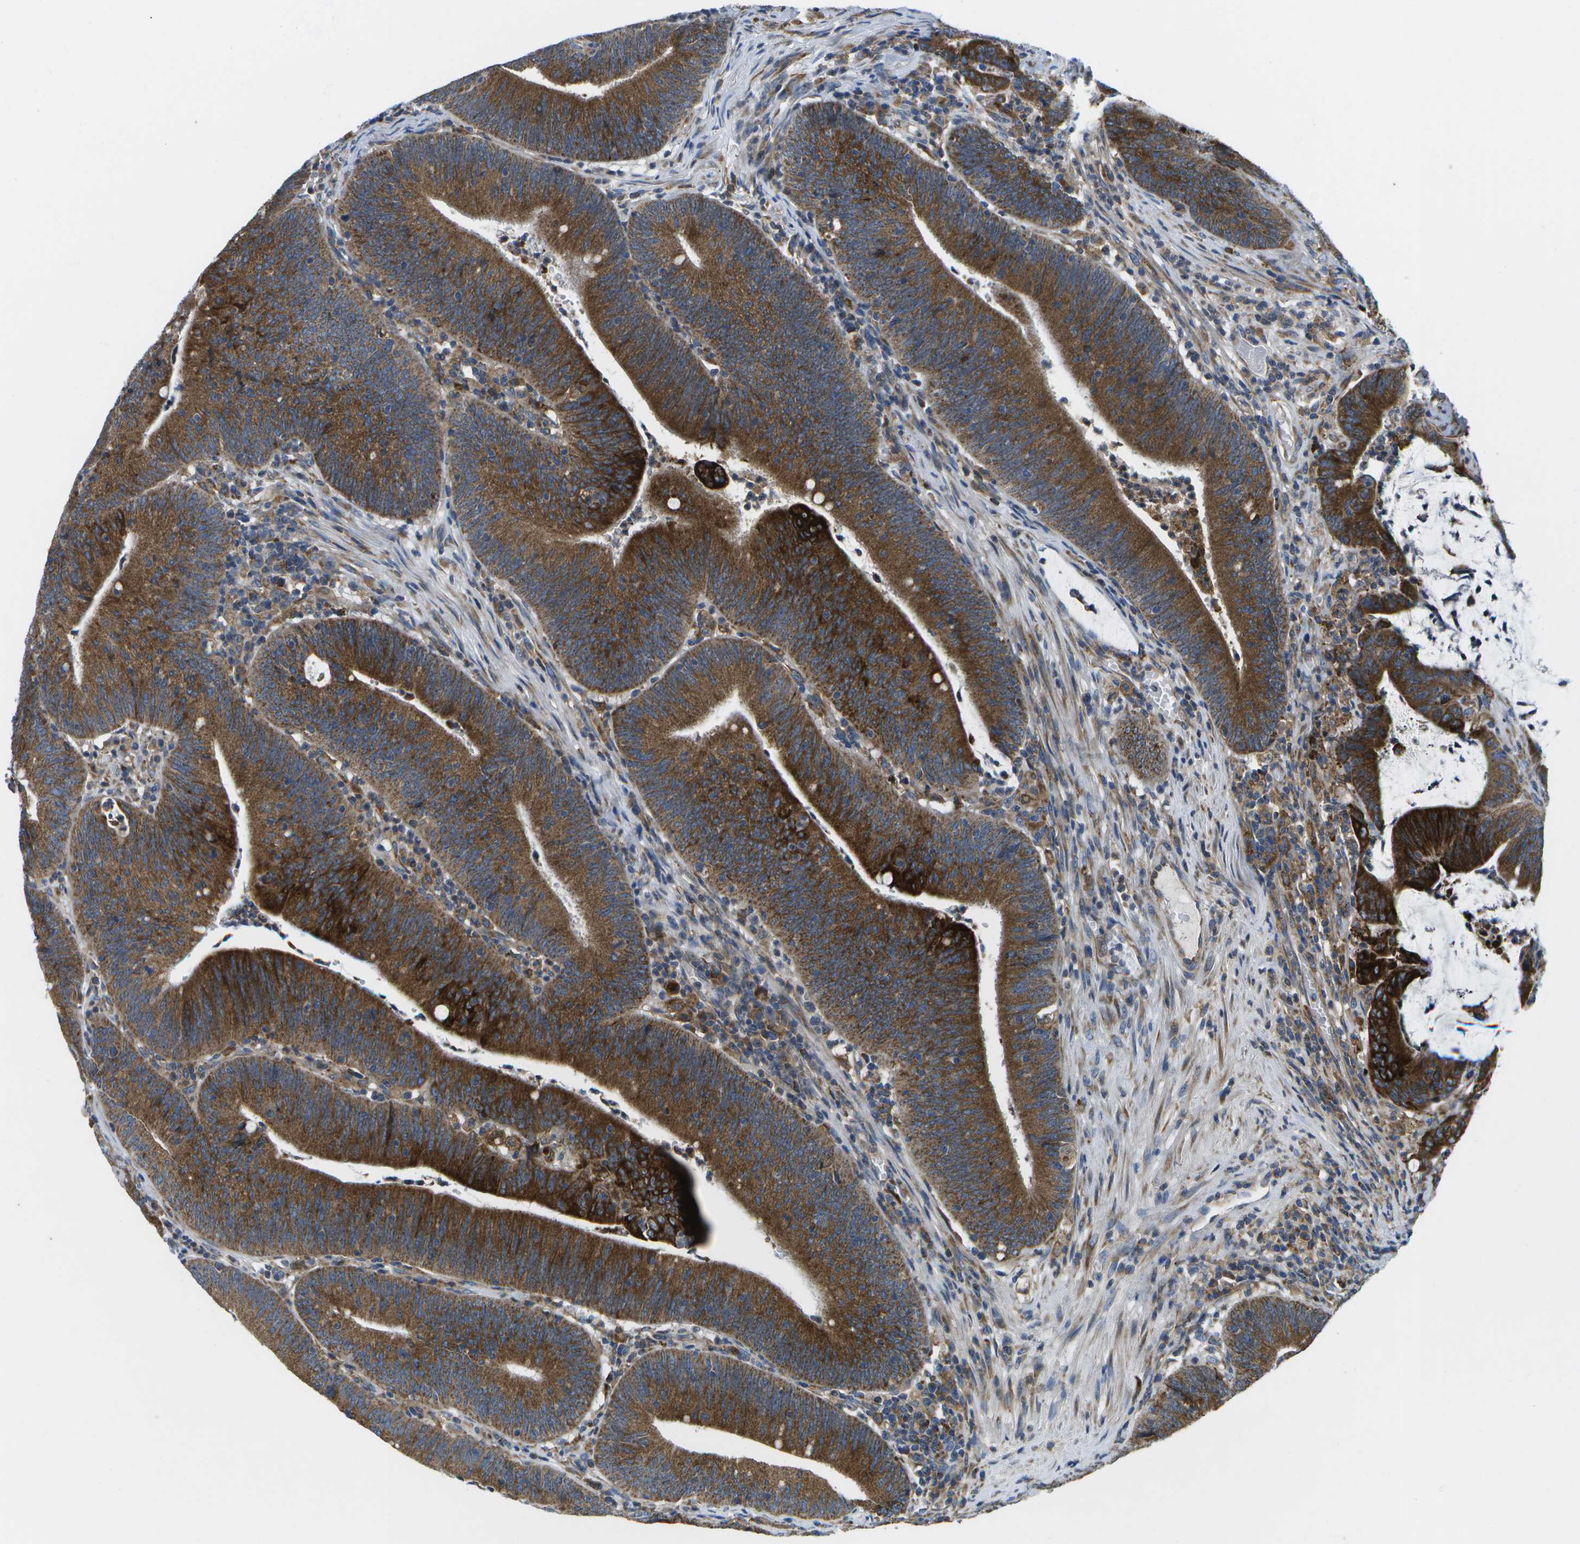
{"staining": {"intensity": "strong", "quantity": ">75%", "location": "cytoplasmic/membranous"}, "tissue": "colorectal cancer", "cell_type": "Tumor cells", "image_type": "cancer", "snomed": [{"axis": "morphology", "description": "Normal tissue, NOS"}, {"axis": "morphology", "description": "Adenocarcinoma, NOS"}, {"axis": "topography", "description": "Rectum"}], "caption": "Approximately >75% of tumor cells in human adenocarcinoma (colorectal) show strong cytoplasmic/membranous protein staining as visualized by brown immunohistochemical staining.", "gene": "GDF5", "patient": {"sex": "female", "age": 66}}